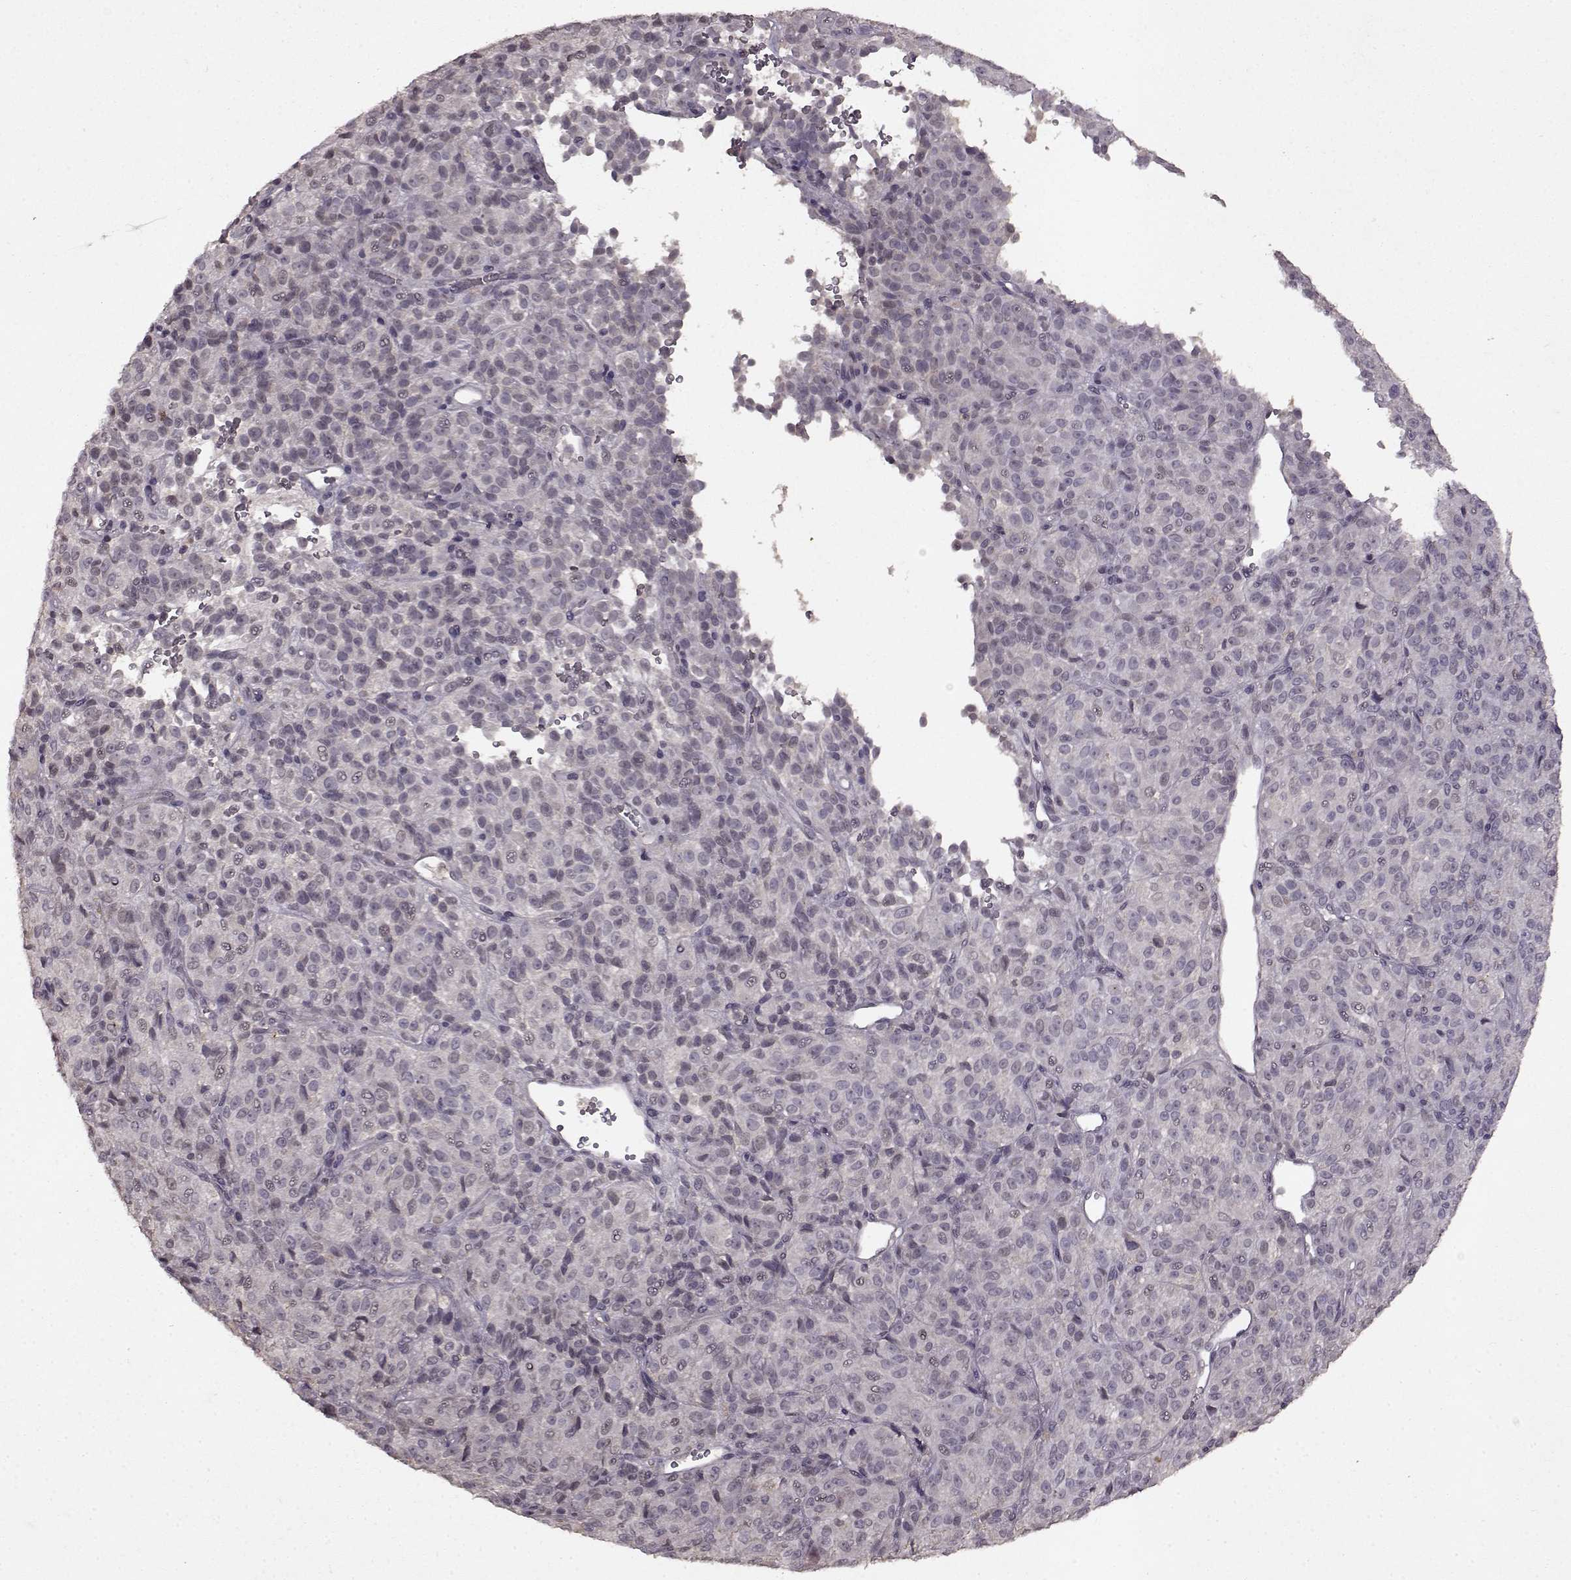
{"staining": {"intensity": "negative", "quantity": "none", "location": "none"}, "tissue": "melanoma", "cell_type": "Tumor cells", "image_type": "cancer", "snomed": [{"axis": "morphology", "description": "Malignant melanoma, Metastatic site"}, {"axis": "topography", "description": "Brain"}], "caption": "The IHC histopathology image has no significant expression in tumor cells of melanoma tissue.", "gene": "LHB", "patient": {"sex": "female", "age": 56}}